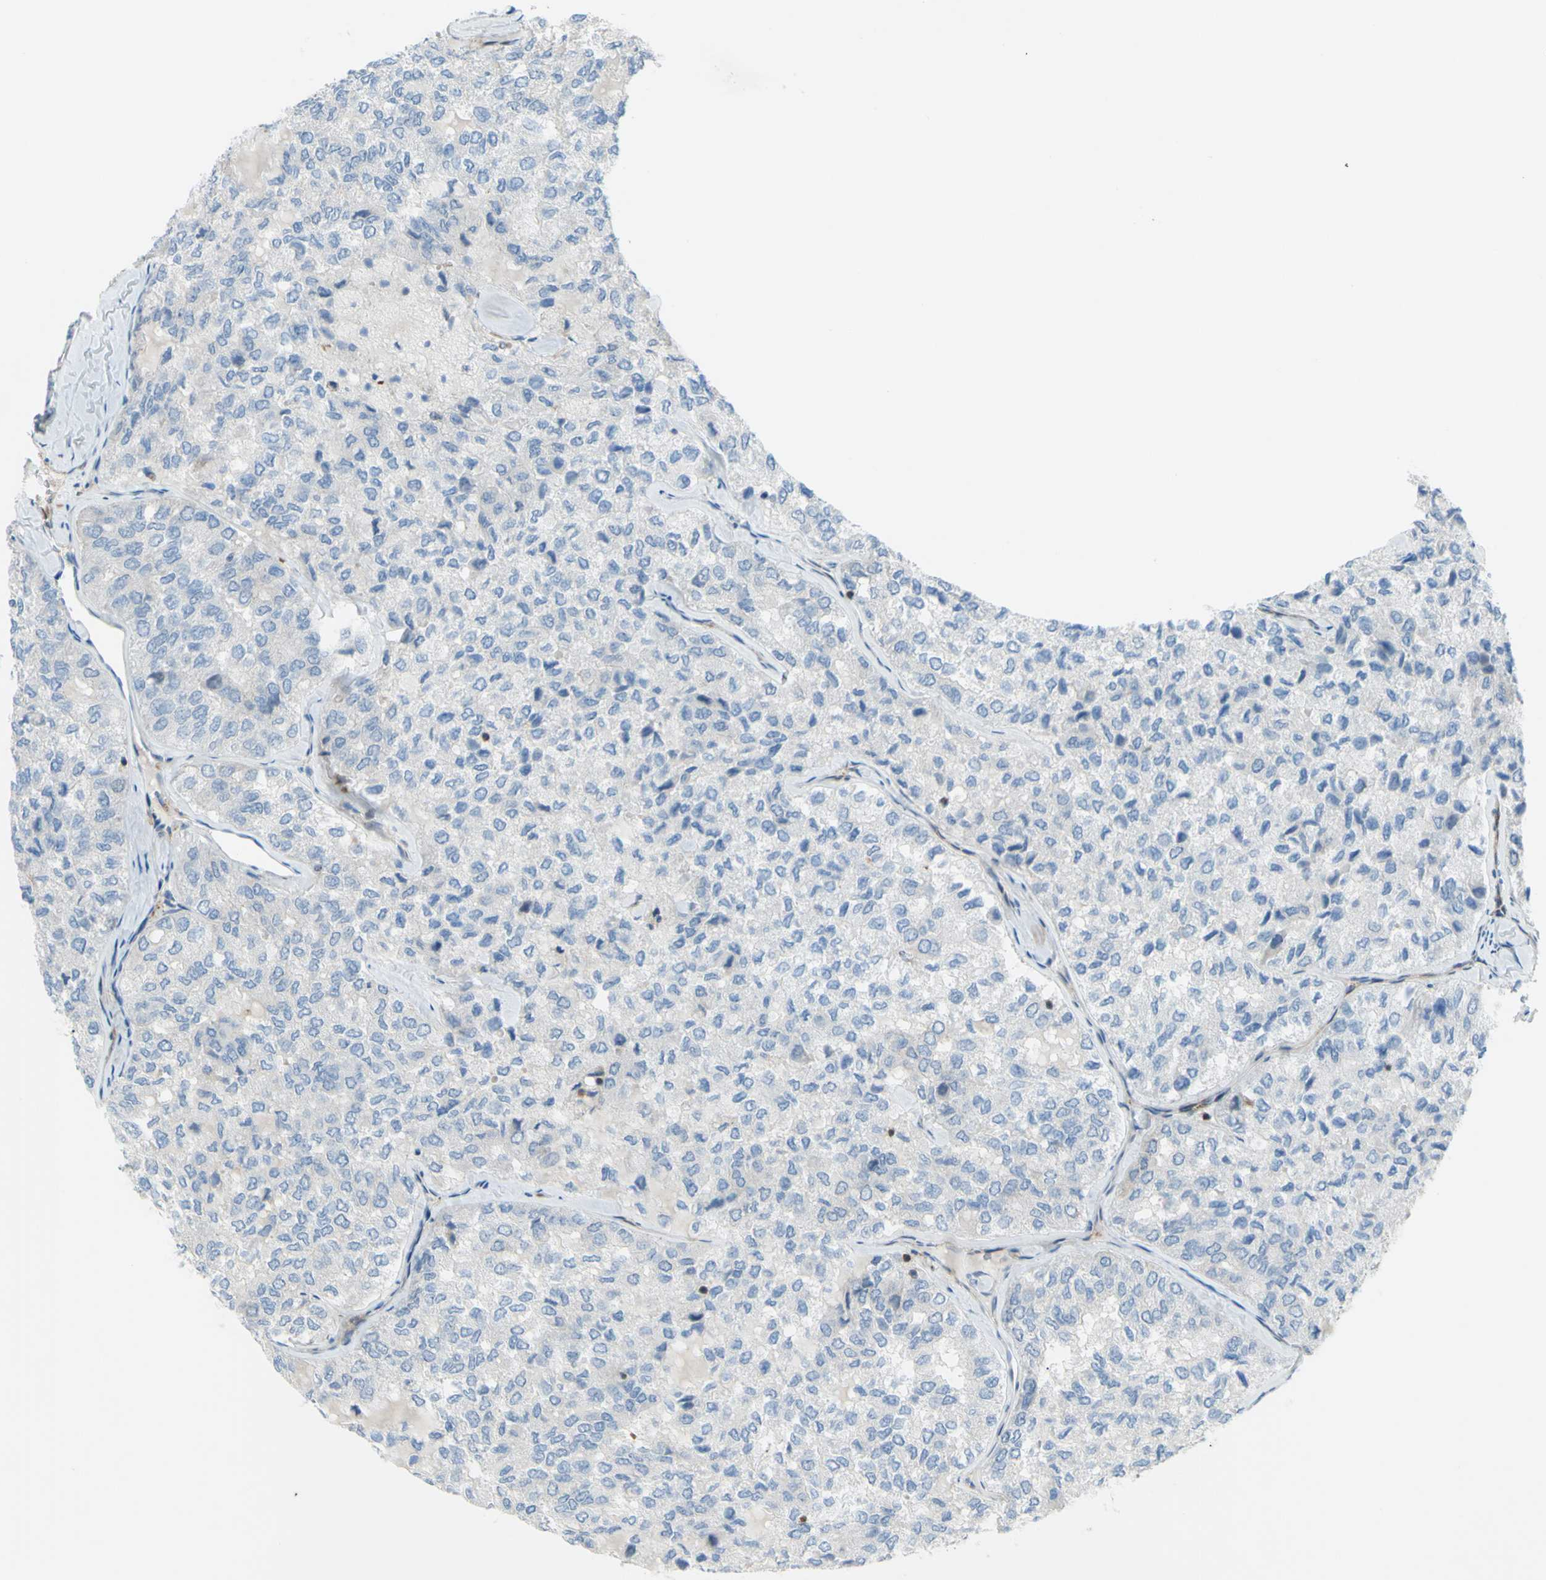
{"staining": {"intensity": "negative", "quantity": "none", "location": "none"}, "tissue": "thyroid cancer", "cell_type": "Tumor cells", "image_type": "cancer", "snomed": [{"axis": "morphology", "description": "Follicular adenoma carcinoma, NOS"}, {"axis": "topography", "description": "Thyroid gland"}], "caption": "Immunohistochemistry (IHC) histopathology image of human thyroid cancer stained for a protein (brown), which reveals no positivity in tumor cells.", "gene": "PAK2", "patient": {"sex": "male", "age": 75}}